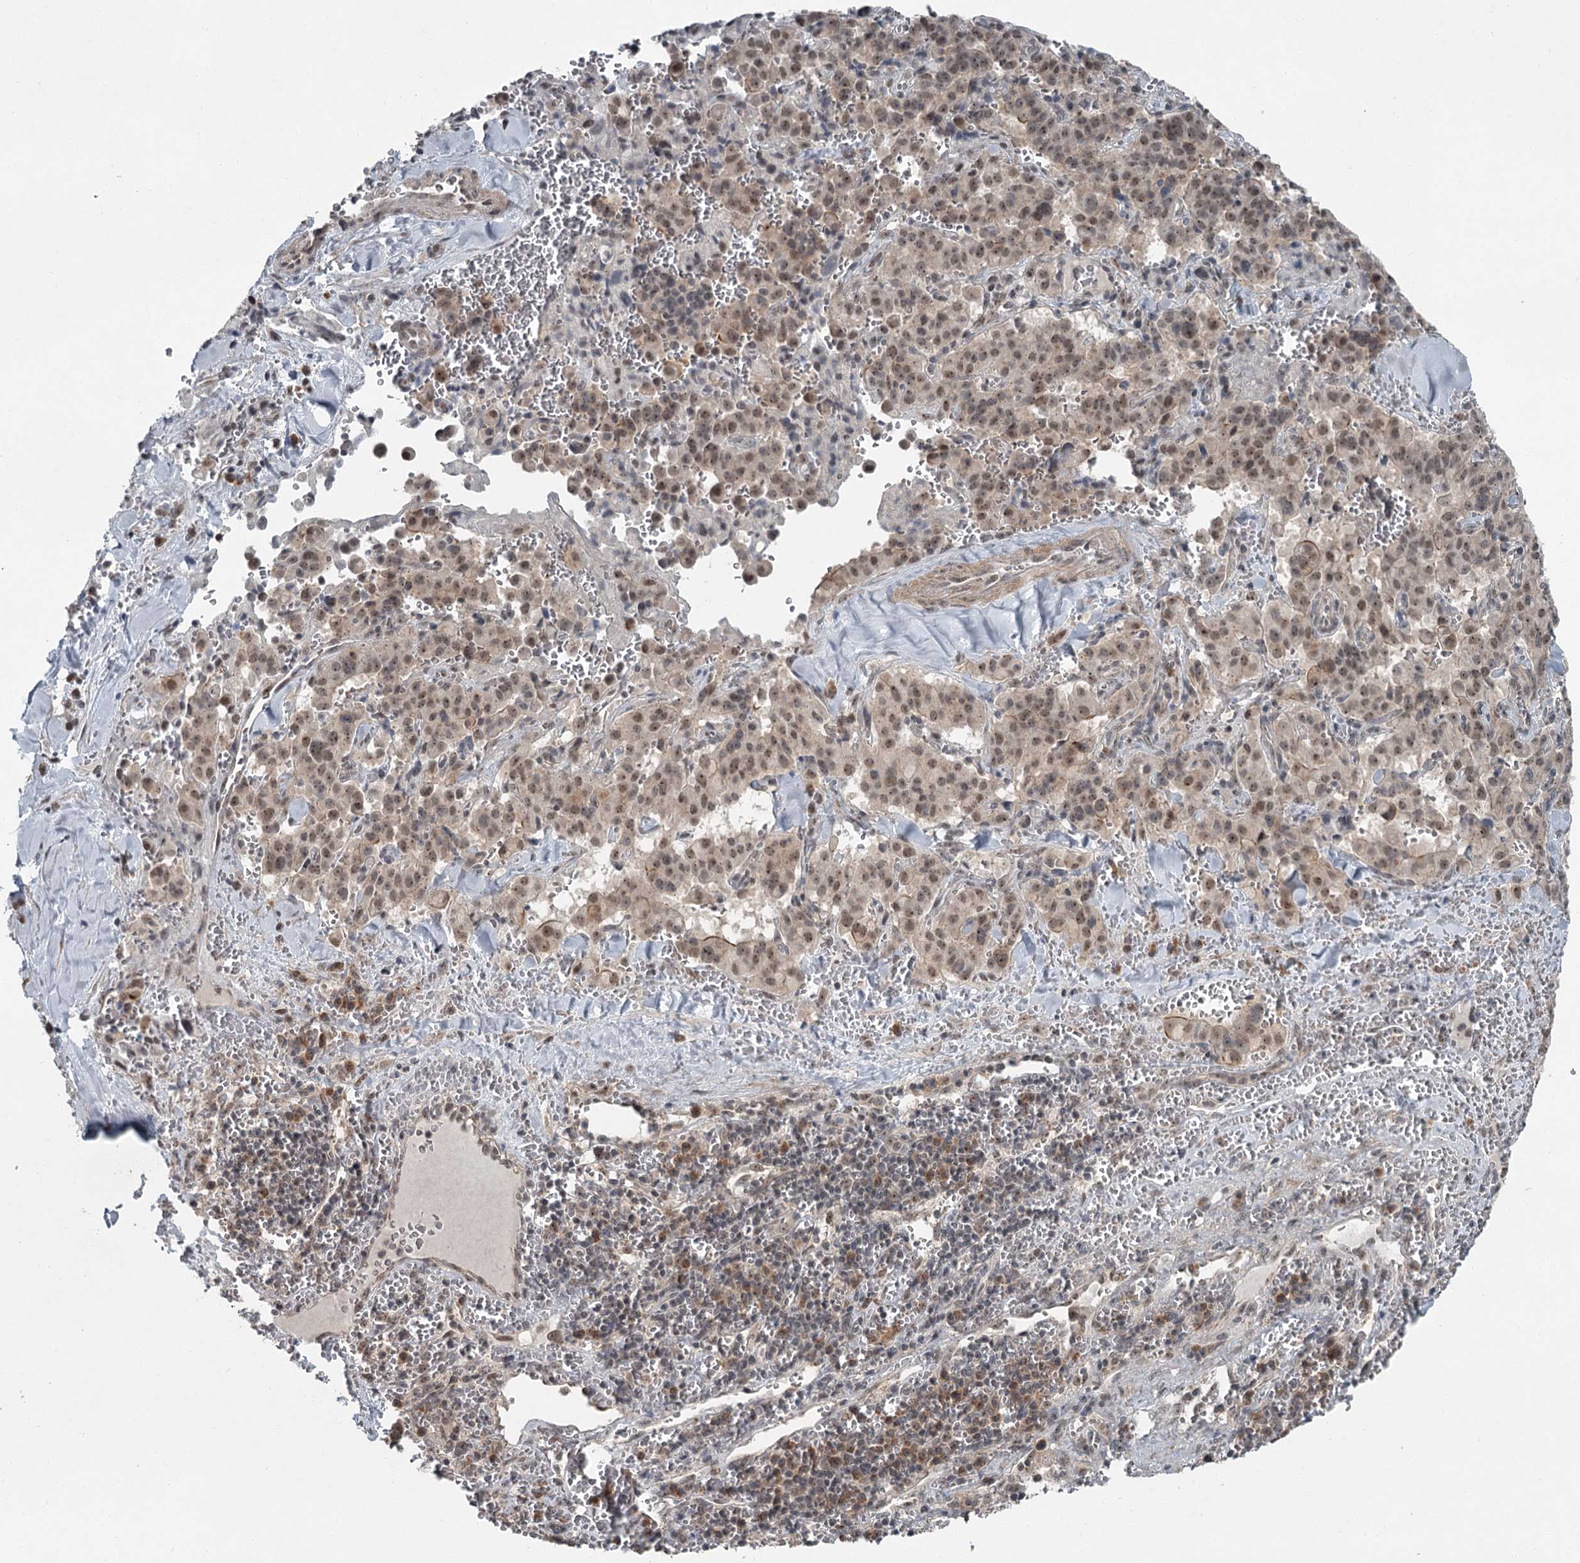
{"staining": {"intensity": "weak", "quantity": "25%-75%", "location": "nuclear"}, "tissue": "pancreatic cancer", "cell_type": "Tumor cells", "image_type": "cancer", "snomed": [{"axis": "morphology", "description": "Adenocarcinoma, NOS"}, {"axis": "topography", "description": "Pancreas"}], "caption": "Immunohistochemical staining of pancreatic cancer demonstrates weak nuclear protein staining in approximately 25%-75% of tumor cells.", "gene": "EXOSC1", "patient": {"sex": "male", "age": 65}}